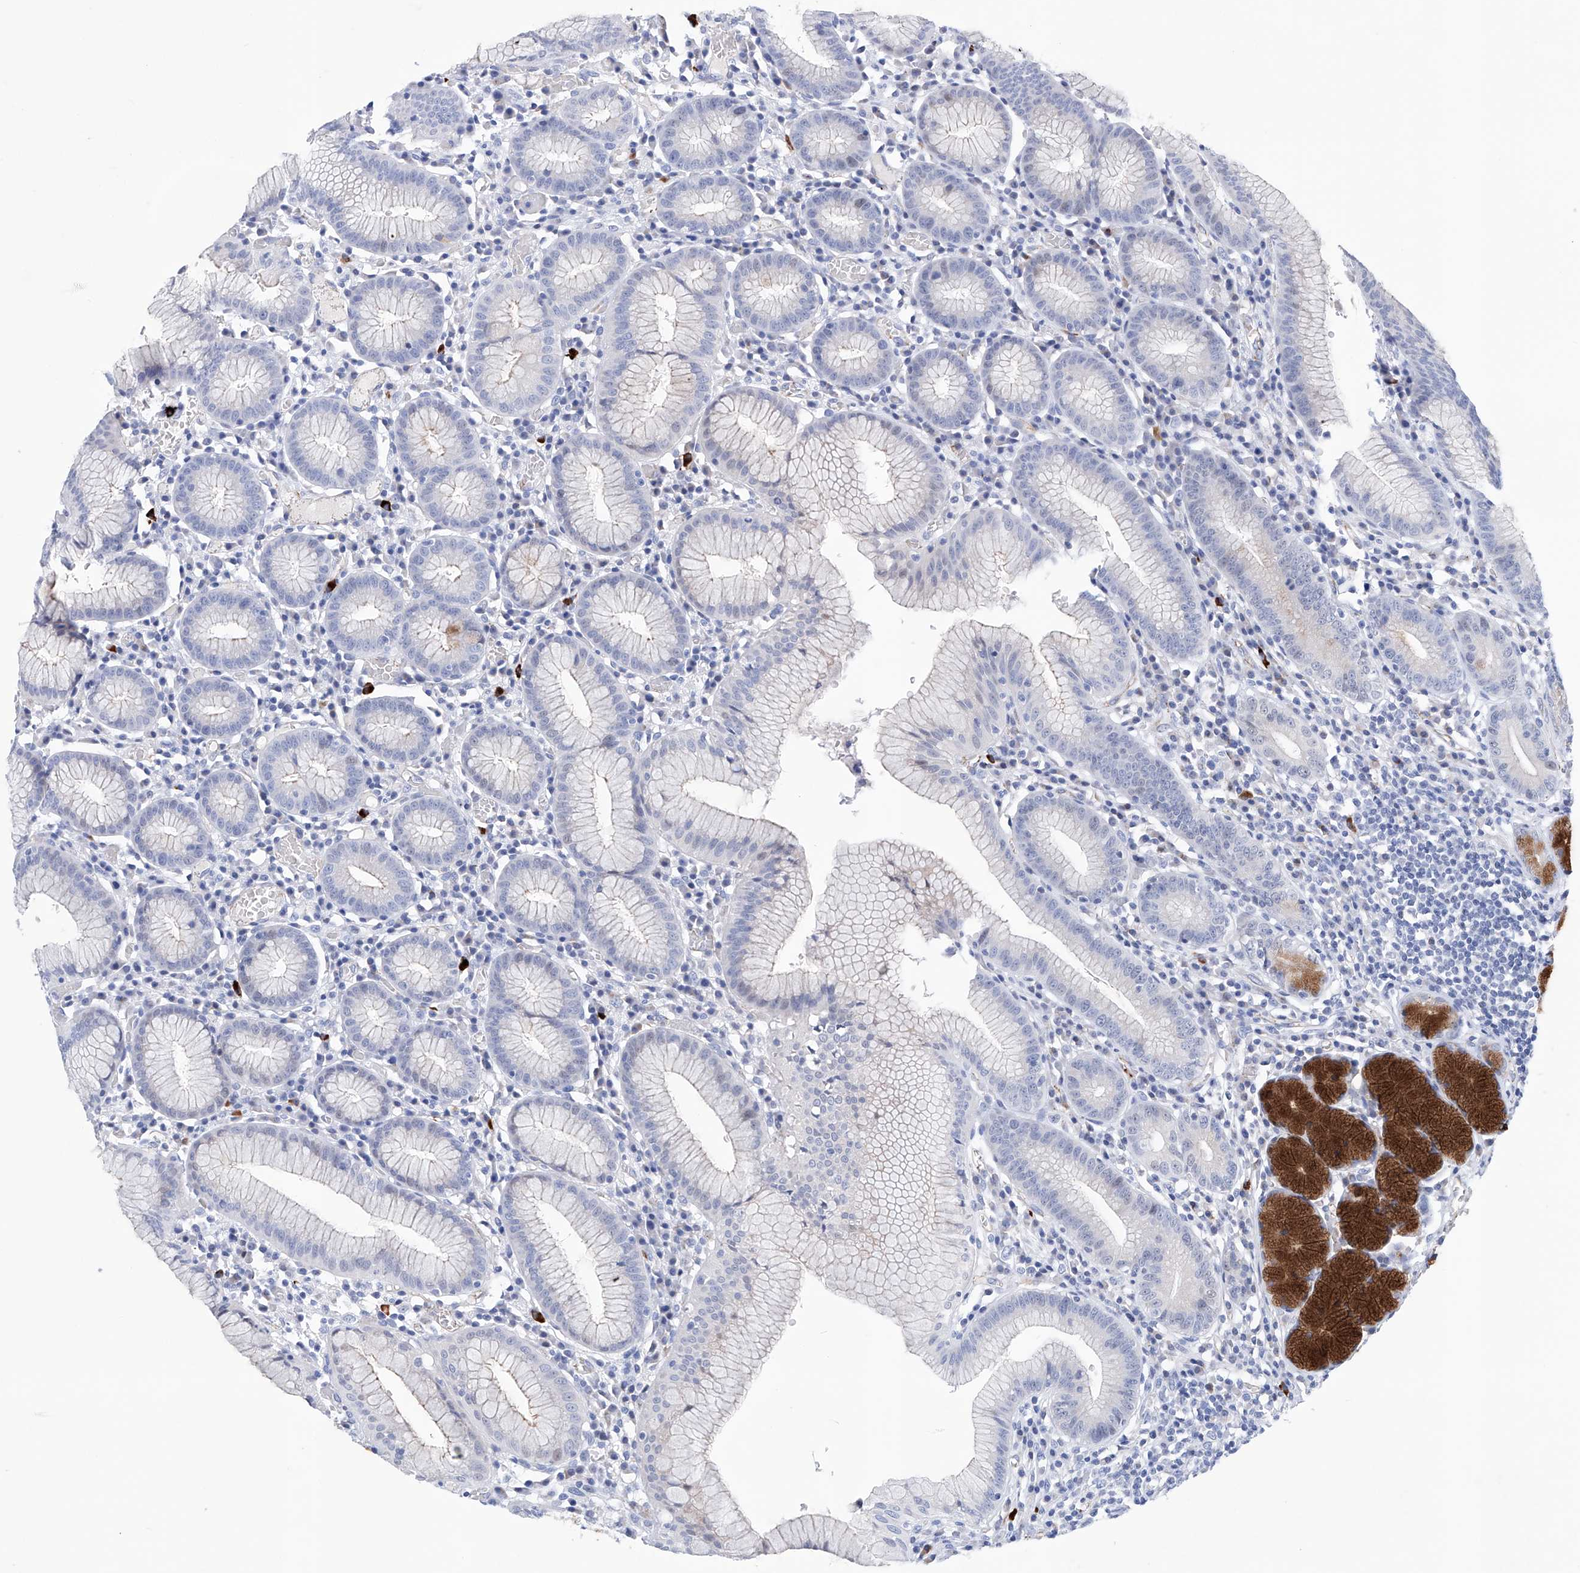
{"staining": {"intensity": "strong", "quantity": "<25%", "location": "cytoplasmic/membranous"}, "tissue": "stomach", "cell_type": "Glandular cells", "image_type": "normal", "snomed": [{"axis": "morphology", "description": "Normal tissue, NOS"}, {"axis": "topography", "description": "Stomach"}], "caption": "Human stomach stained with a brown dye exhibits strong cytoplasmic/membranous positive expression in about <25% of glandular cells.", "gene": "ETV7", "patient": {"sex": "male", "age": 55}}